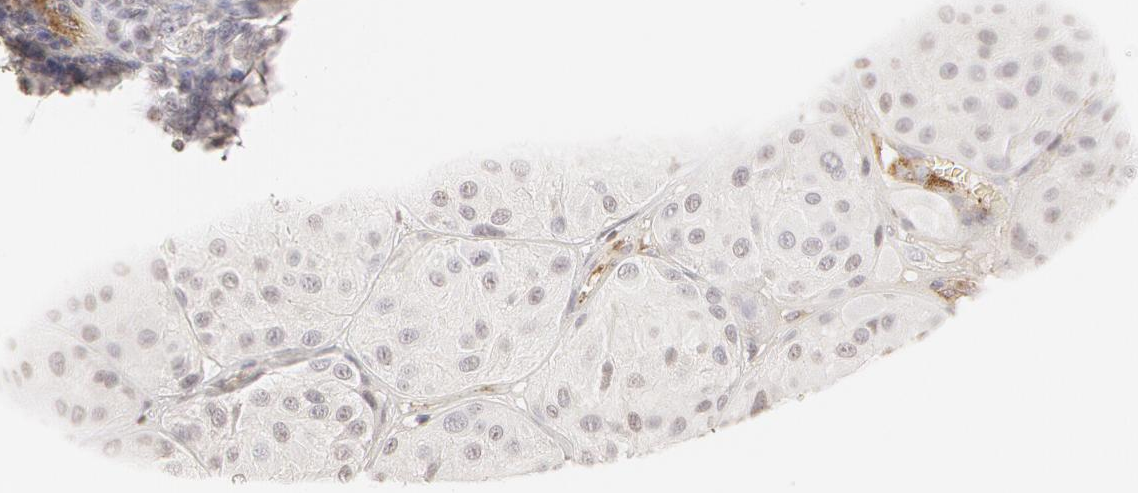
{"staining": {"intensity": "negative", "quantity": "none", "location": "none"}, "tissue": "melanoma", "cell_type": "Tumor cells", "image_type": "cancer", "snomed": [{"axis": "morphology", "description": "Malignant melanoma, NOS"}, {"axis": "topography", "description": "Skin"}], "caption": "Melanoma was stained to show a protein in brown. There is no significant staining in tumor cells.", "gene": "VWF", "patient": {"sex": "male", "age": 36}}